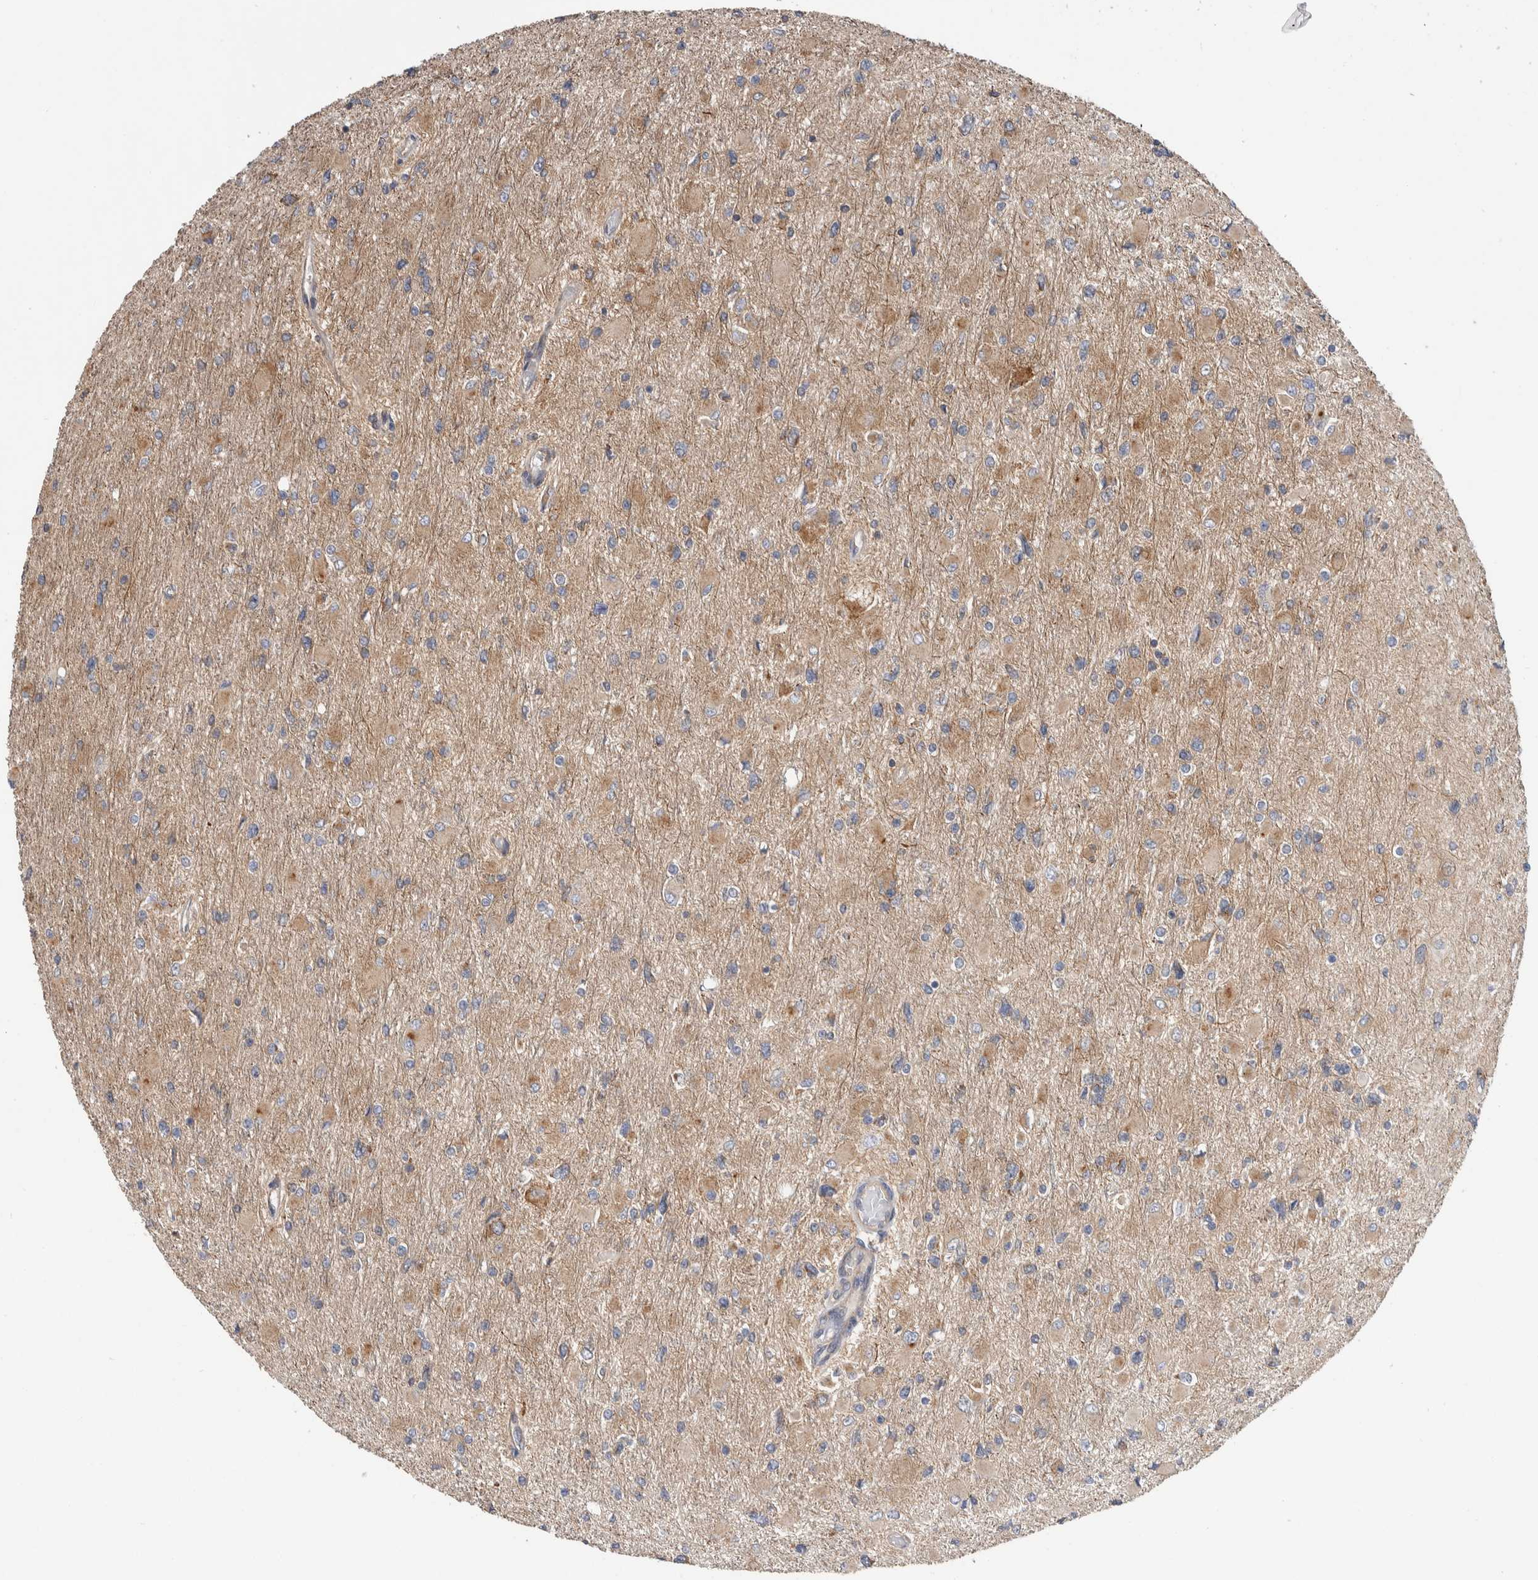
{"staining": {"intensity": "weak", "quantity": "<25%", "location": "cytoplasmic/membranous"}, "tissue": "glioma", "cell_type": "Tumor cells", "image_type": "cancer", "snomed": [{"axis": "morphology", "description": "Glioma, malignant, High grade"}, {"axis": "topography", "description": "Cerebral cortex"}], "caption": "Immunohistochemistry histopathology image of neoplastic tissue: human glioma stained with DAB (3,3'-diaminobenzidine) exhibits no significant protein expression in tumor cells.", "gene": "SDCBP", "patient": {"sex": "female", "age": 36}}